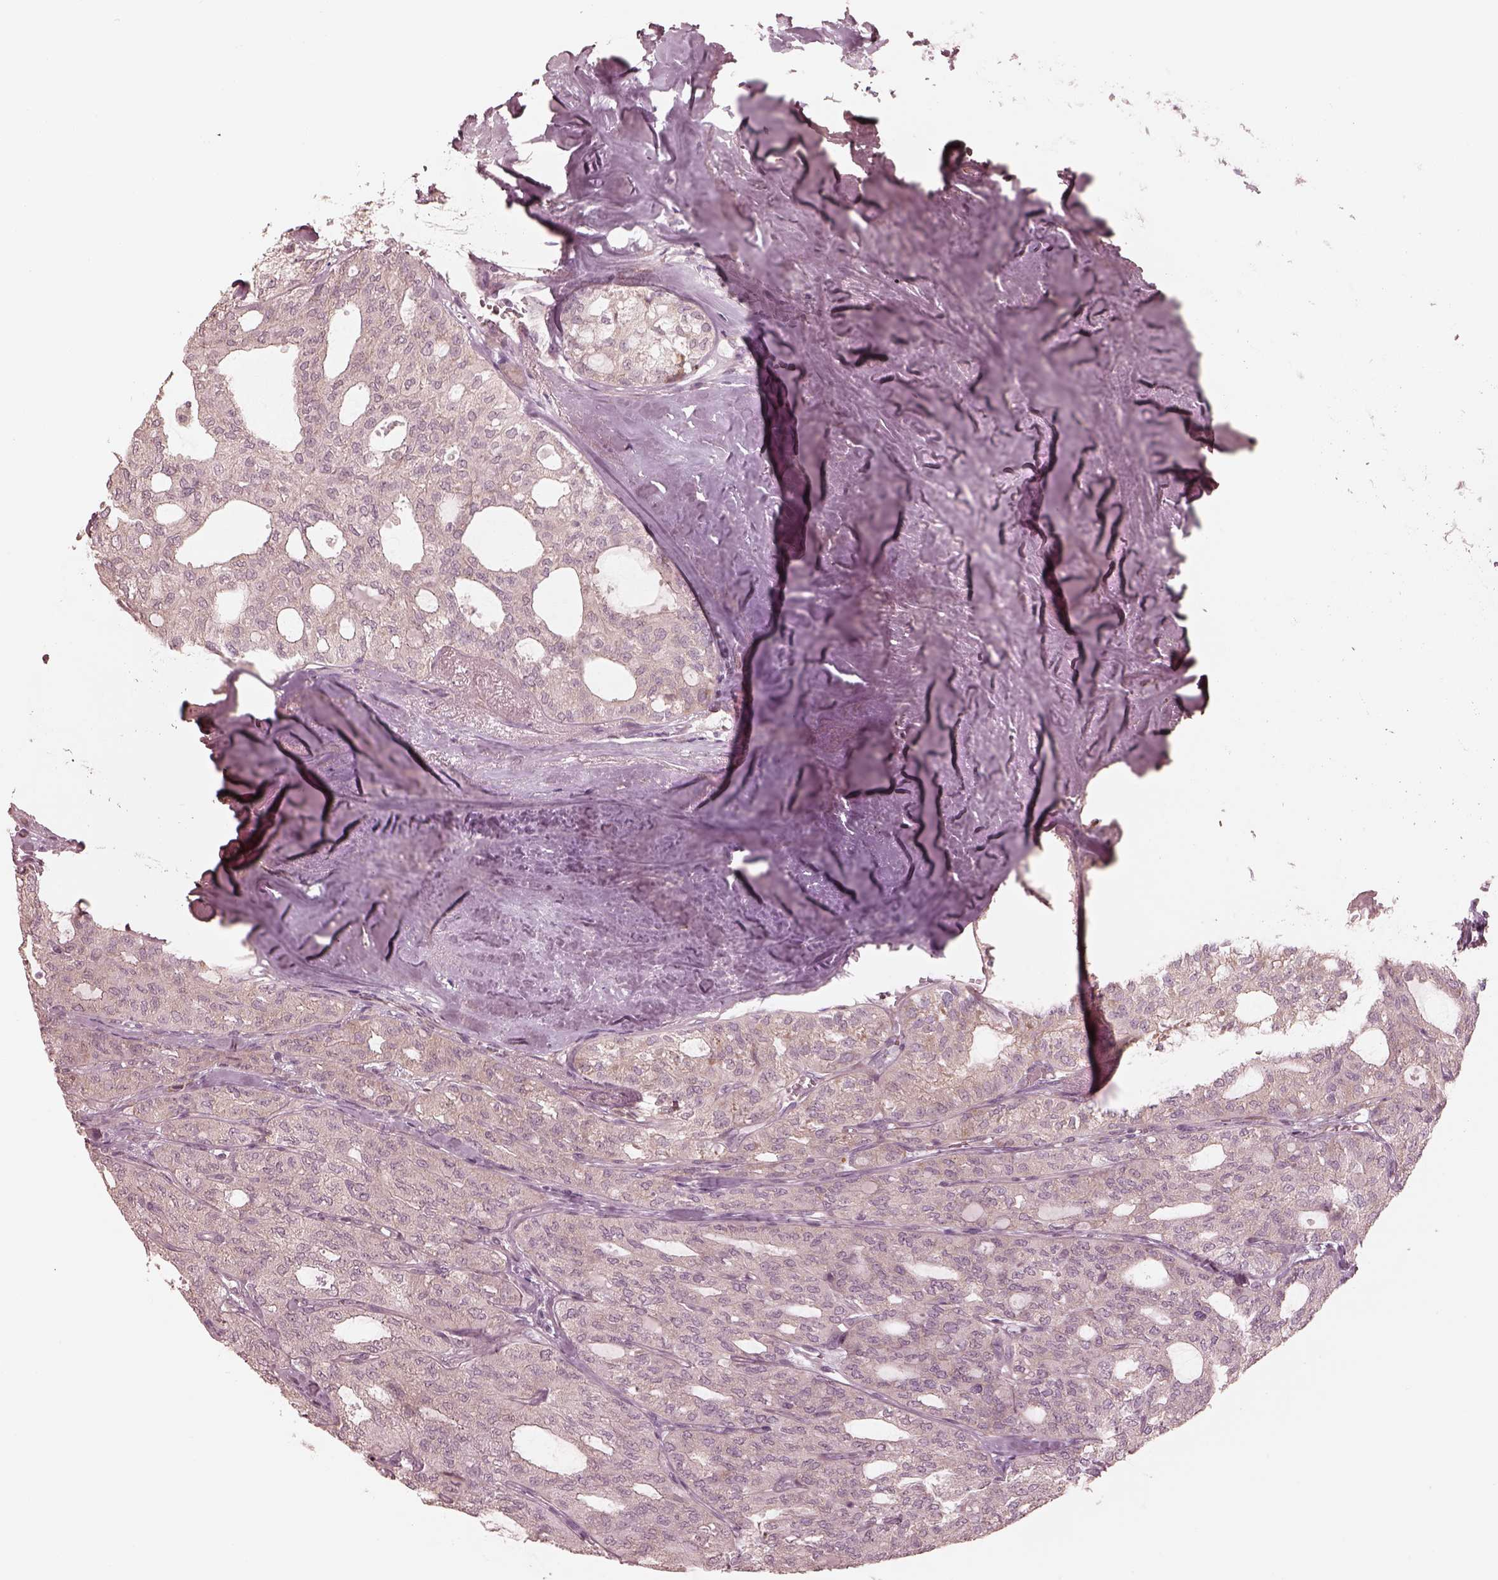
{"staining": {"intensity": "negative", "quantity": "none", "location": "none"}, "tissue": "thyroid cancer", "cell_type": "Tumor cells", "image_type": "cancer", "snomed": [{"axis": "morphology", "description": "Follicular adenoma carcinoma, NOS"}, {"axis": "topography", "description": "Thyroid gland"}], "caption": "DAB immunohistochemical staining of human follicular adenoma carcinoma (thyroid) displays no significant expression in tumor cells.", "gene": "RAB3C", "patient": {"sex": "male", "age": 75}}